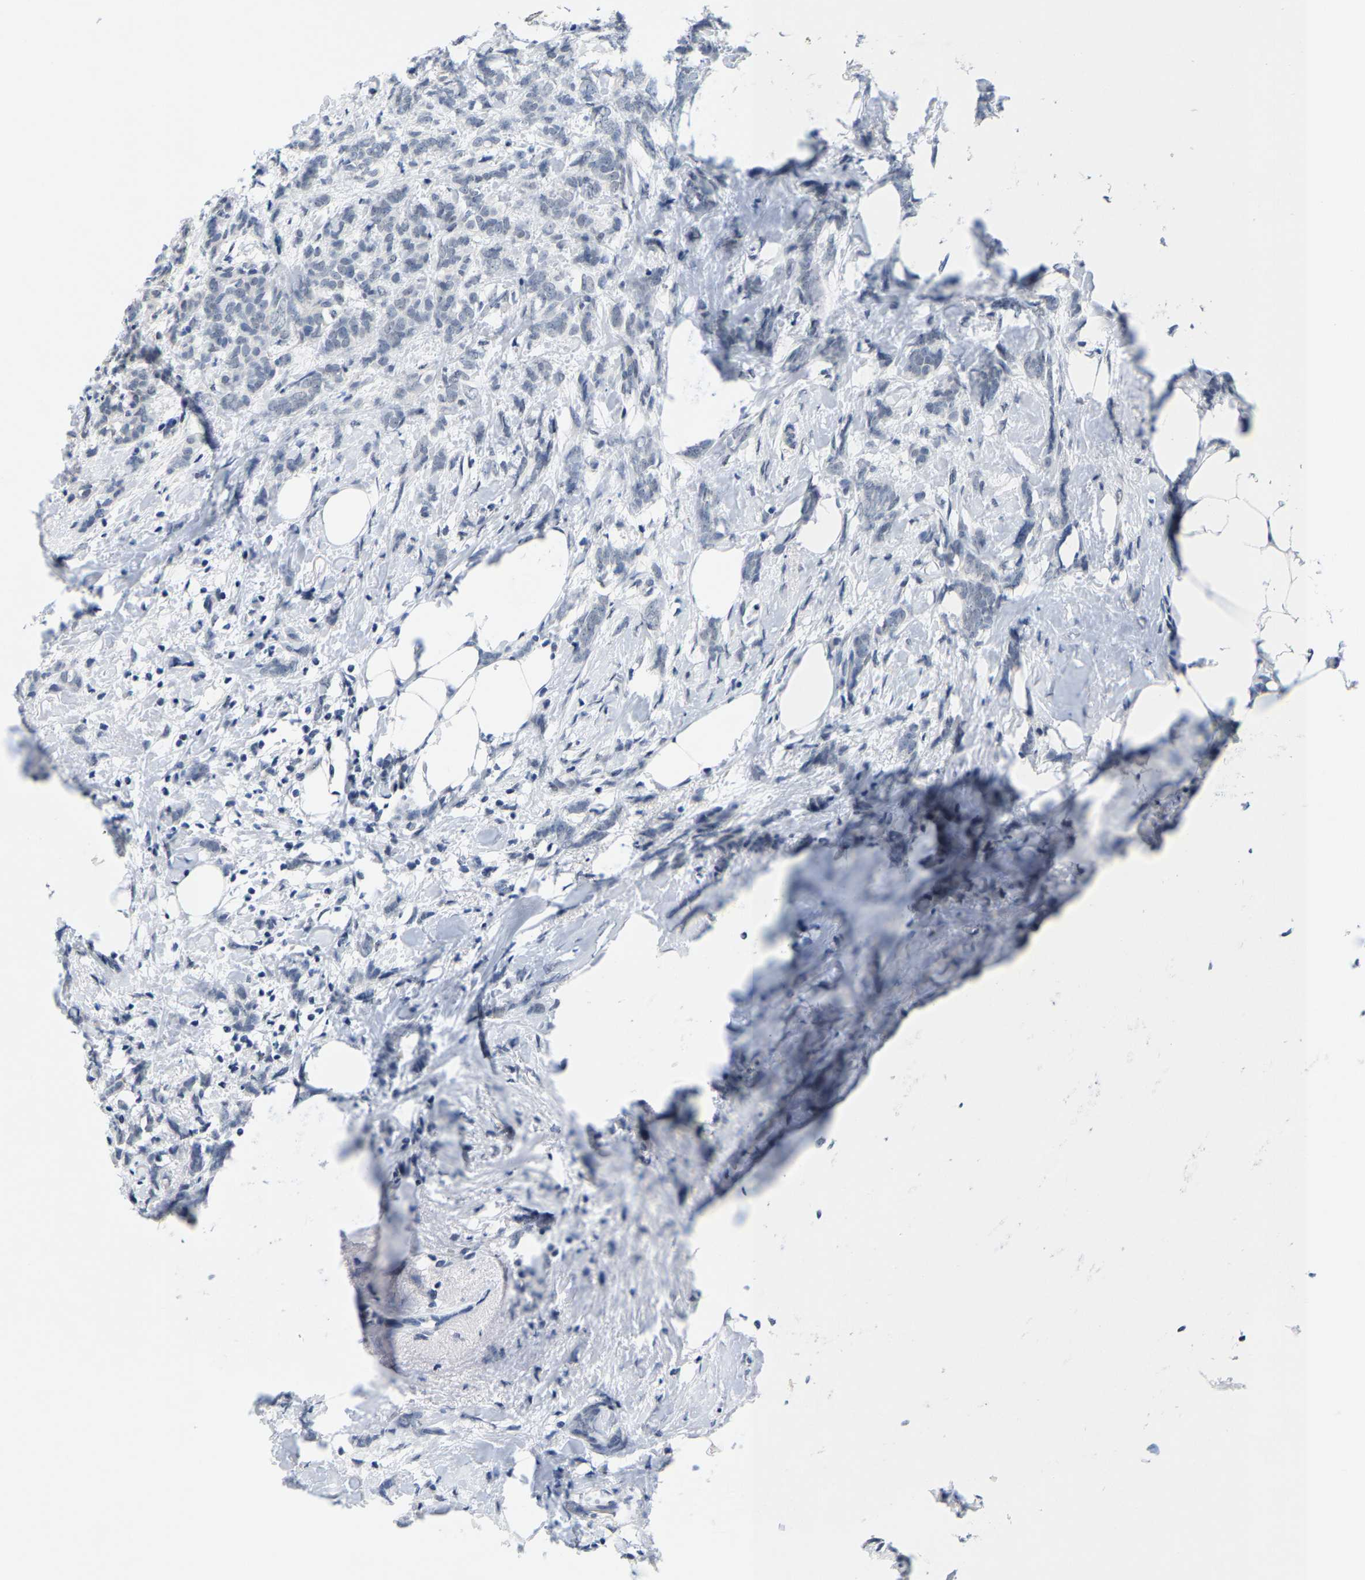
{"staining": {"intensity": "negative", "quantity": "none", "location": "none"}, "tissue": "breast cancer", "cell_type": "Tumor cells", "image_type": "cancer", "snomed": [{"axis": "morphology", "description": "Lobular carcinoma, in situ"}, {"axis": "morphology", "description": "Lobular carcinoma"}, {"axis": "topography", "description": "Breast"}], "caption": "Tumor cells show no significant protein positivity in breast lobular carcinoma in situ.", "gene": "SETD1B", "patient": {"sex": "female", "age": 41}}